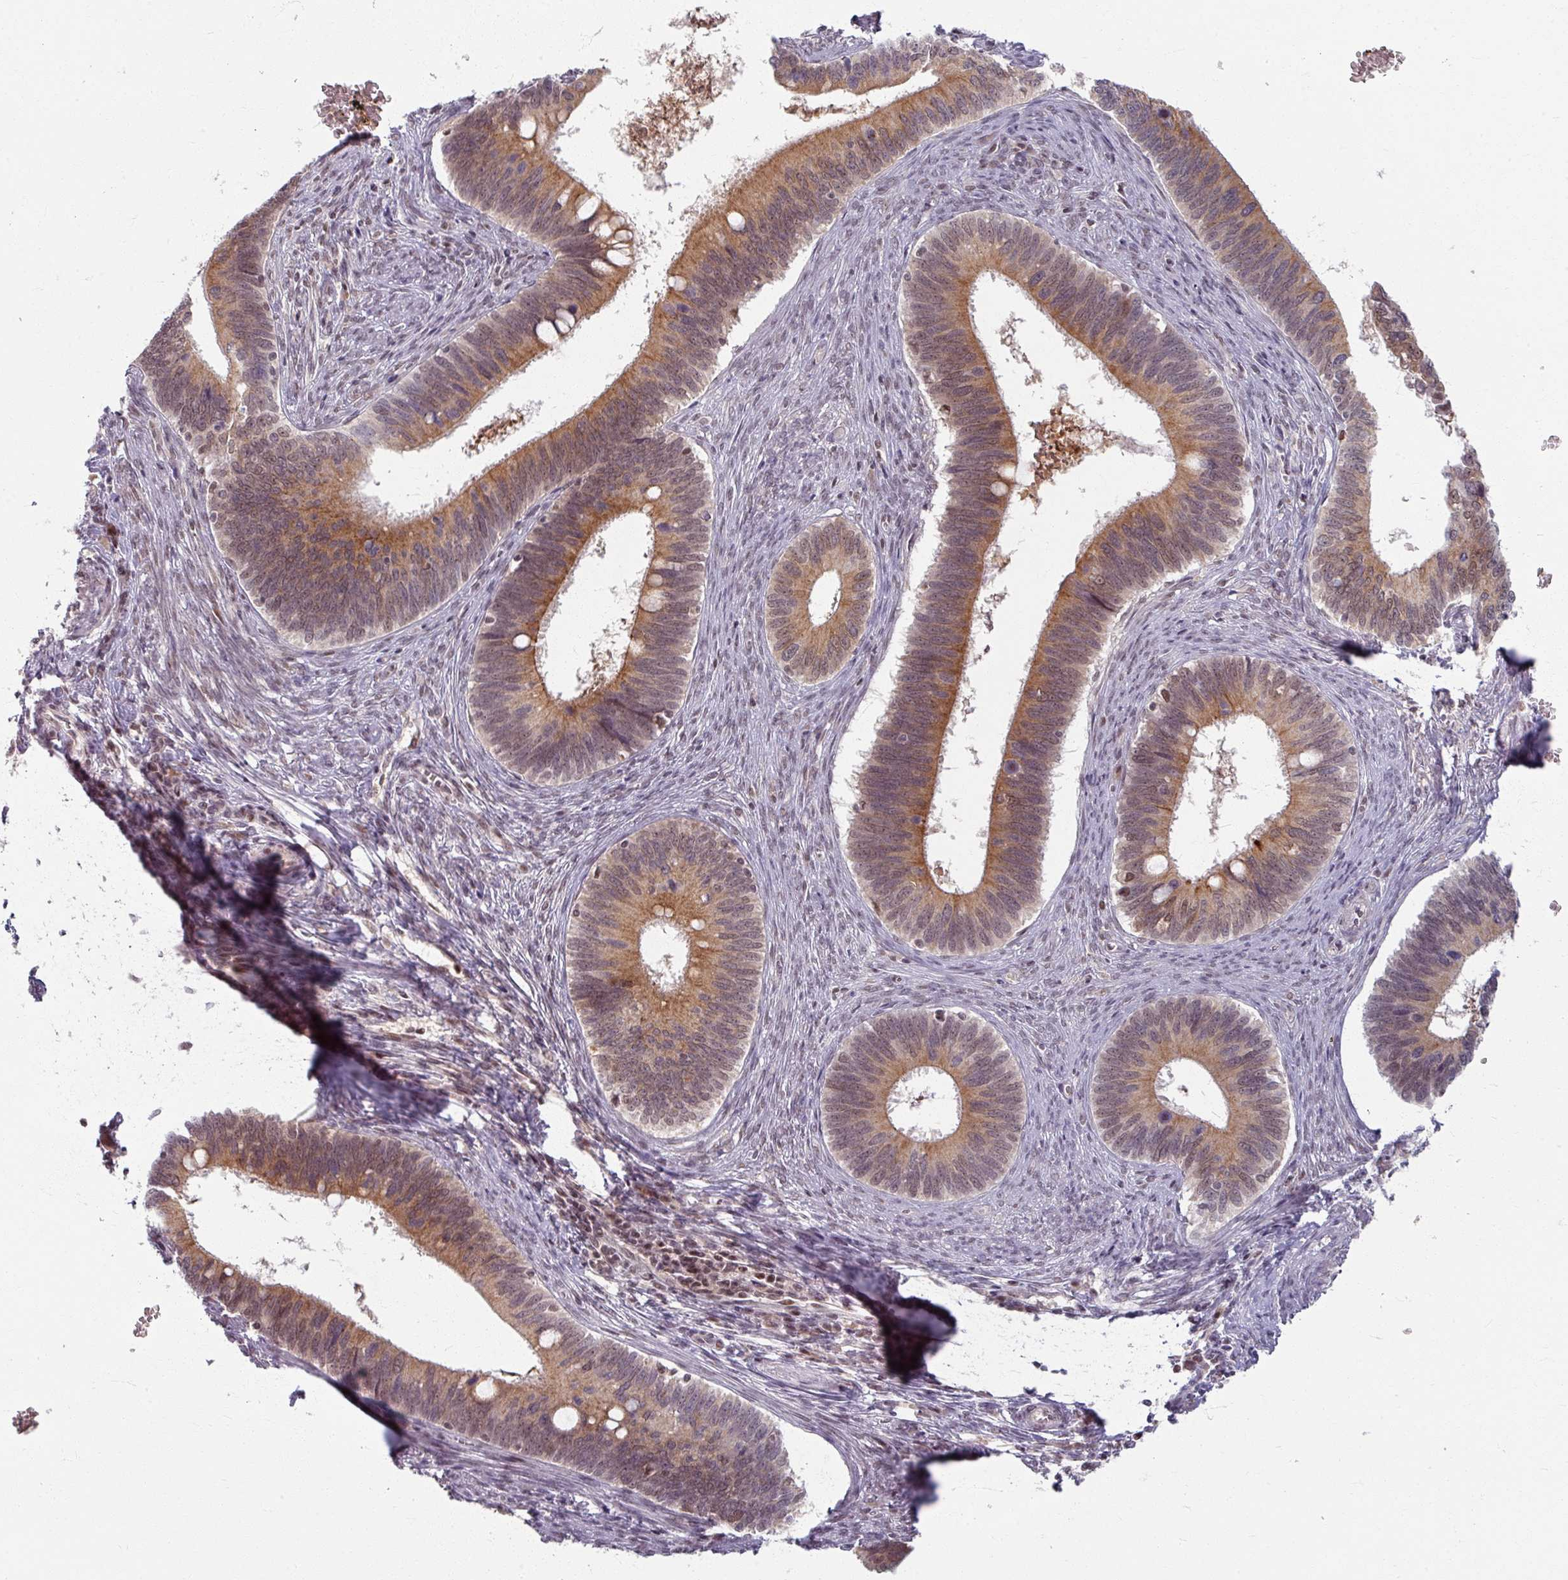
{"staining": {"intensity": "moderate", "quantity": ">75%", "location": "cytoplasmic/membranous"}, "tissue": "cervical cancer", "cell_type": "Tumor cells", "image_type": "cancer", "snomed": [{"axis": "morphology", "description": "Adenocarcinoma, NOS"}, {"axis": "topography", "description": "Cervix"}], "caption": "This is an image of immunohistochemistry staining of cervical adenocarcinoma, which shows moderate expression in the cytoplasmic/membranous of tumor cells.", "gene": "KLC3", "patient": {"sex": "female", "age": 42}}